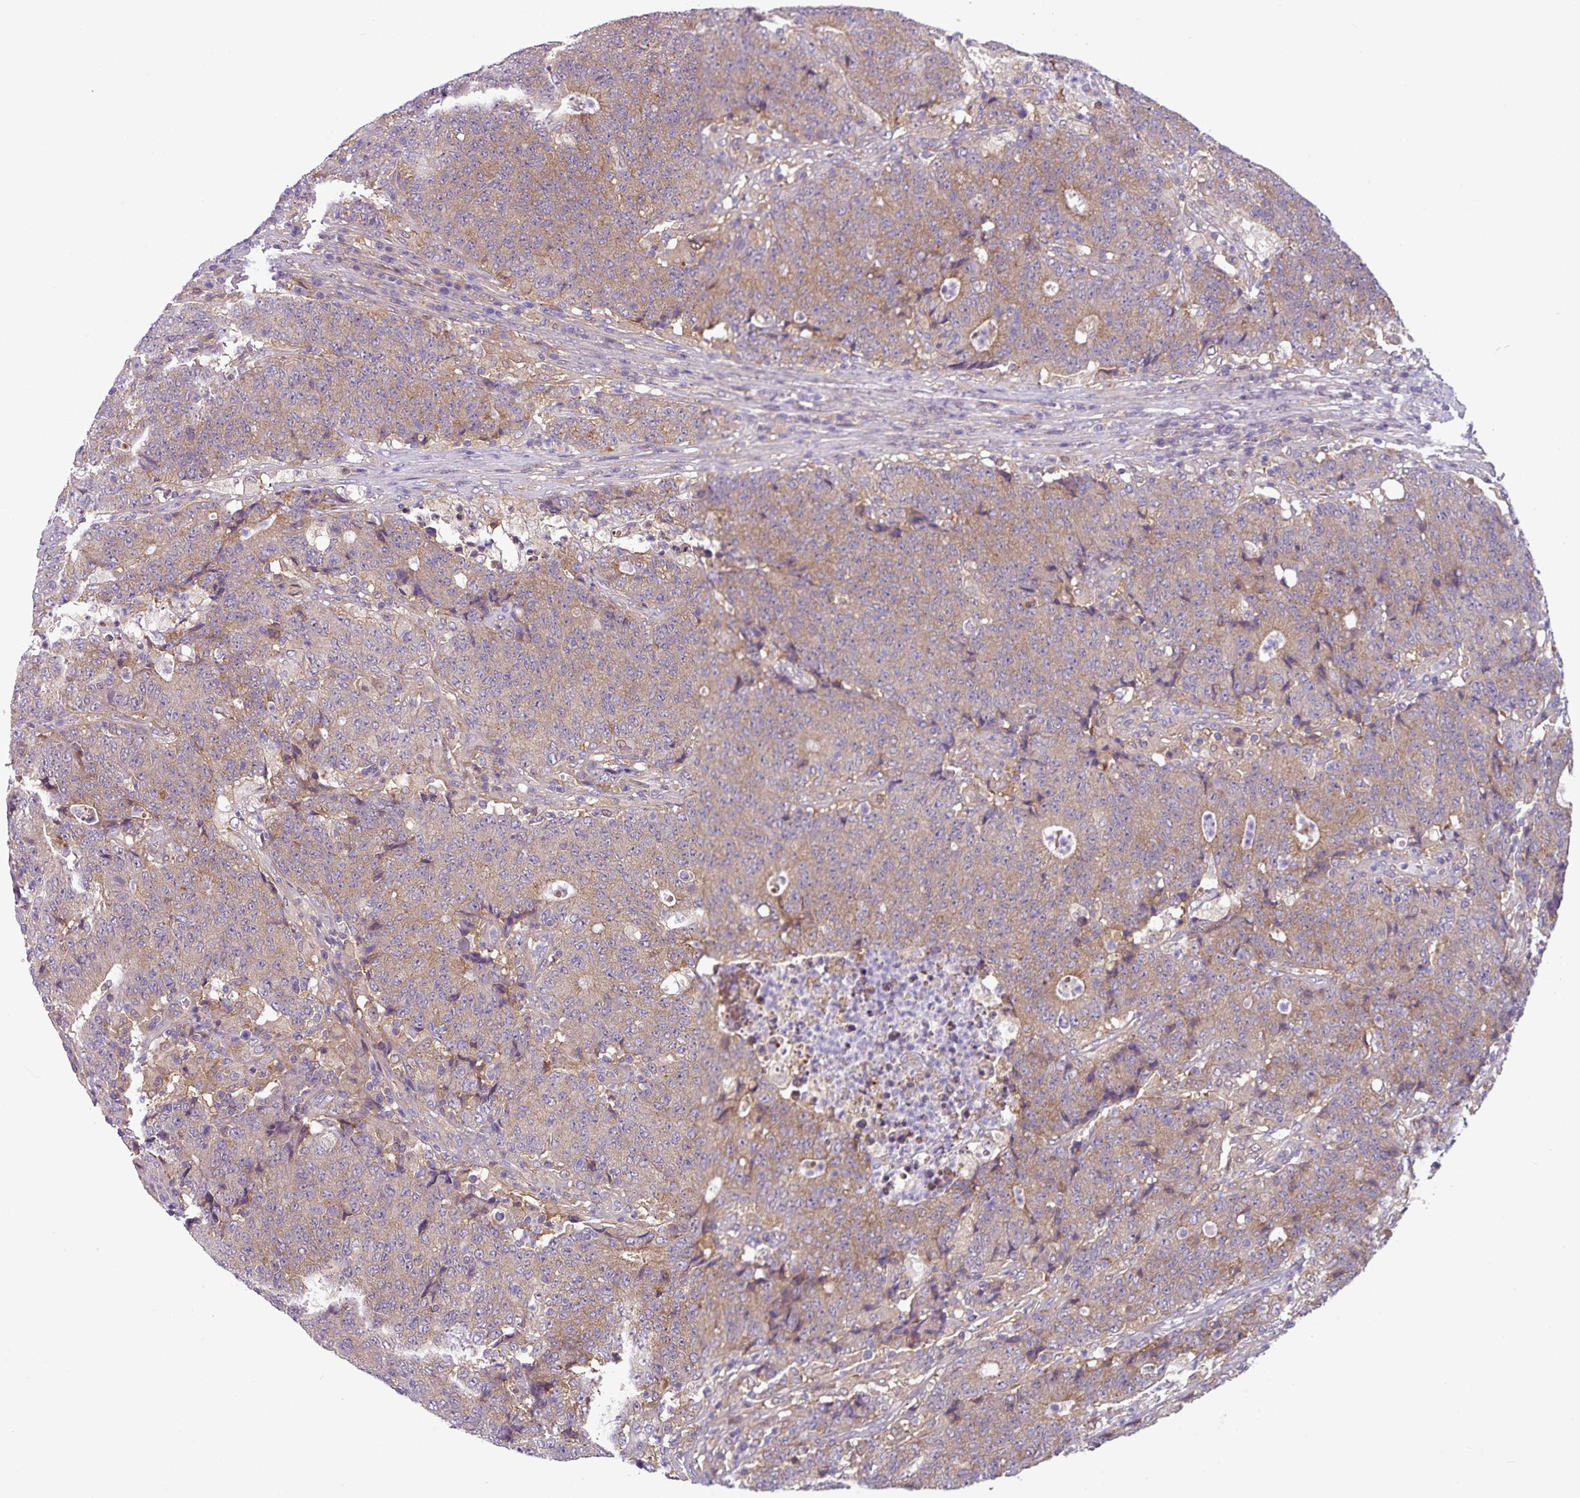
{"staining": {"intensity": "weak", "quantity": "25%-75%", "location": "cytoplasmic/membranous"}, "tissue": "colorectal cancer", "cell_type": "Tumor cells", "image_type": "cancer", "snomed": [{"axis": "morphology", "description": "Adenocarcinoma, NOS"}, {"axis": "topography", "description": "Colon"}], "caption": "Adenocarcinoma (colorectal) was stained to show a protein in brown. There is low levels of weak cytoplasmic/membranous expression in about 25%-75% of tumor cells. Nuclei are stained in blue.", "gene": "SLC23A2", "patient": {"sex": "female", "age": 75}}